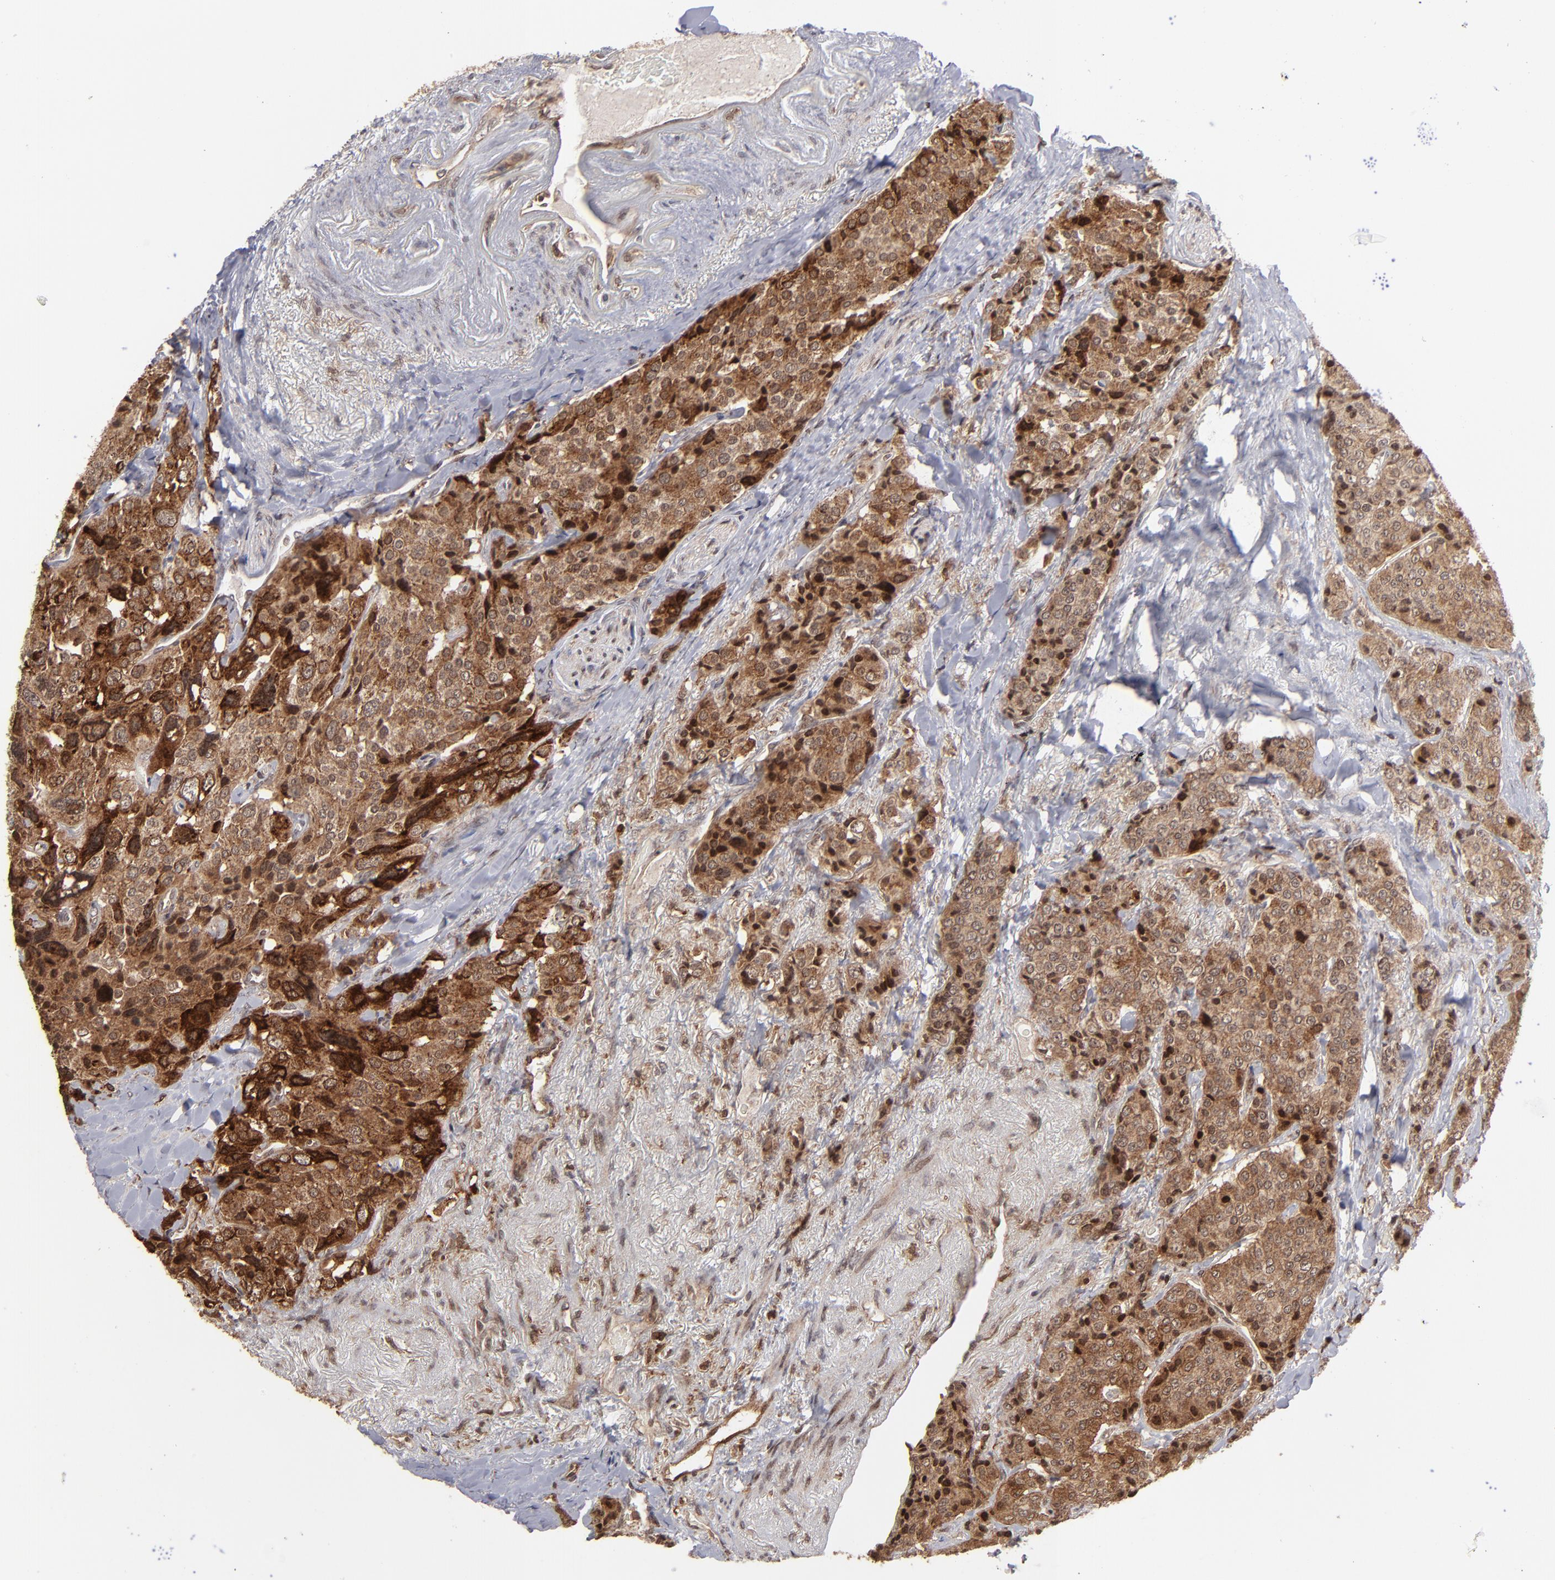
{"staining": {"intensity": "strong", "quantity": ">75%", "location": "cytoplasmic/membranous"}, "tissue": "carcinoid", "cell_type": "Tumor cells", "image_type": "cancer", "snomed": [{"axis": "morphology", "description": "Carcinoid, malignant, NOS"}, {"axis": "topography", "description": "Colon"}], "caption": "A high-resolution image shows IHC staining of carcinoid, which displays strong cytoplasmic/membranous expression in about >75% of tumor cells.", "gene": "RGS6", "patient": {"sex": "female", "age": 61}}